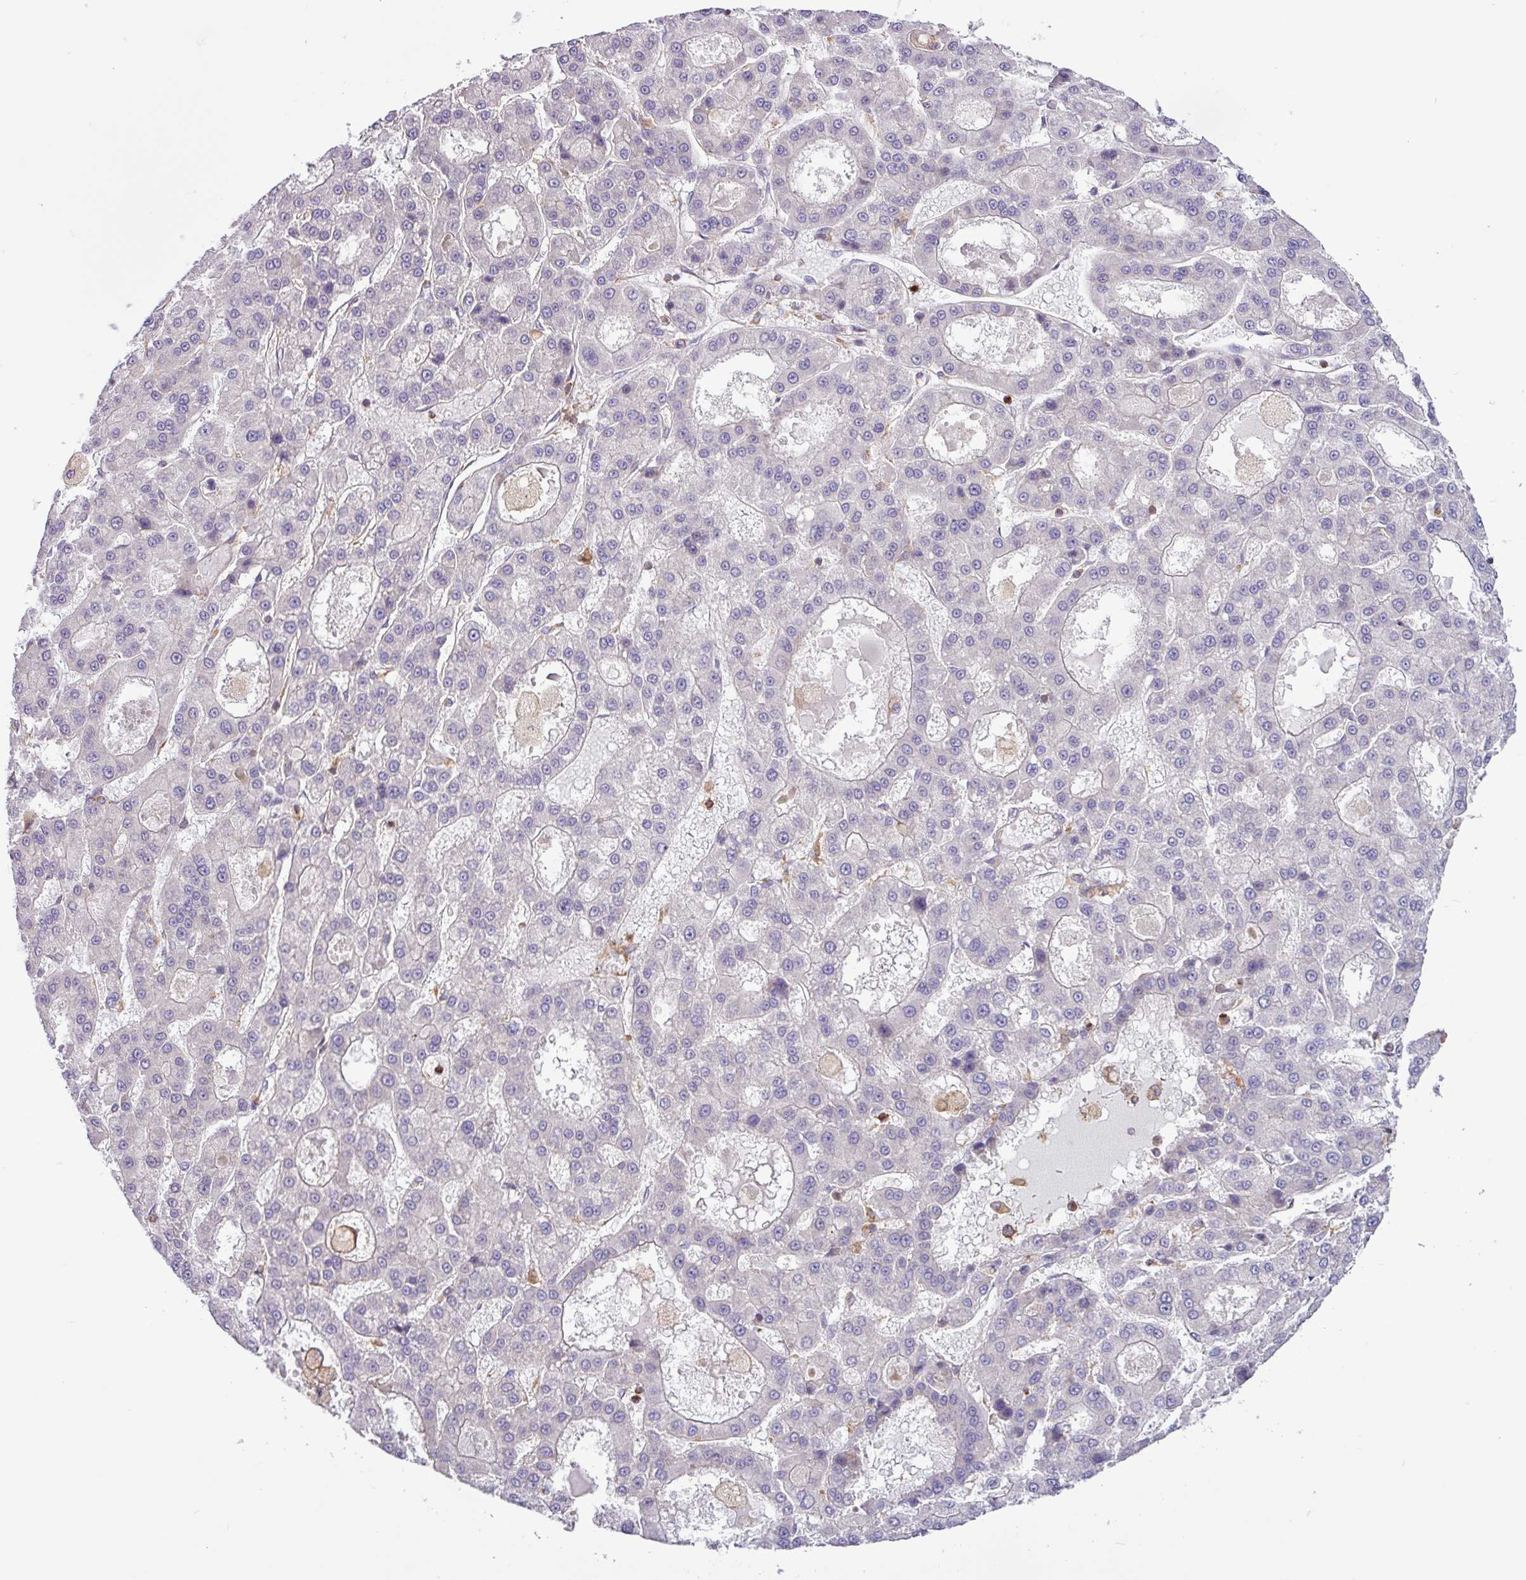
{"staining": {"intensity": "negative", "quantity": "none", "location": "none"}, "tissue": "liver cancer", "cell_type": "Tumor cells", "image_type": "cancer", "snomed": [{"axis": "morphology", "description": "Carcinoma, Hepatocellular, NOS"}, {"axis": "topography", "description": "Liver"}], "caption": "The histopathology image exhibits no significant expression in tumor cells of liver hepatocellular carcinoma.", "gene": "ACTR3", "patient": {"sex": "male", "age": 70}}